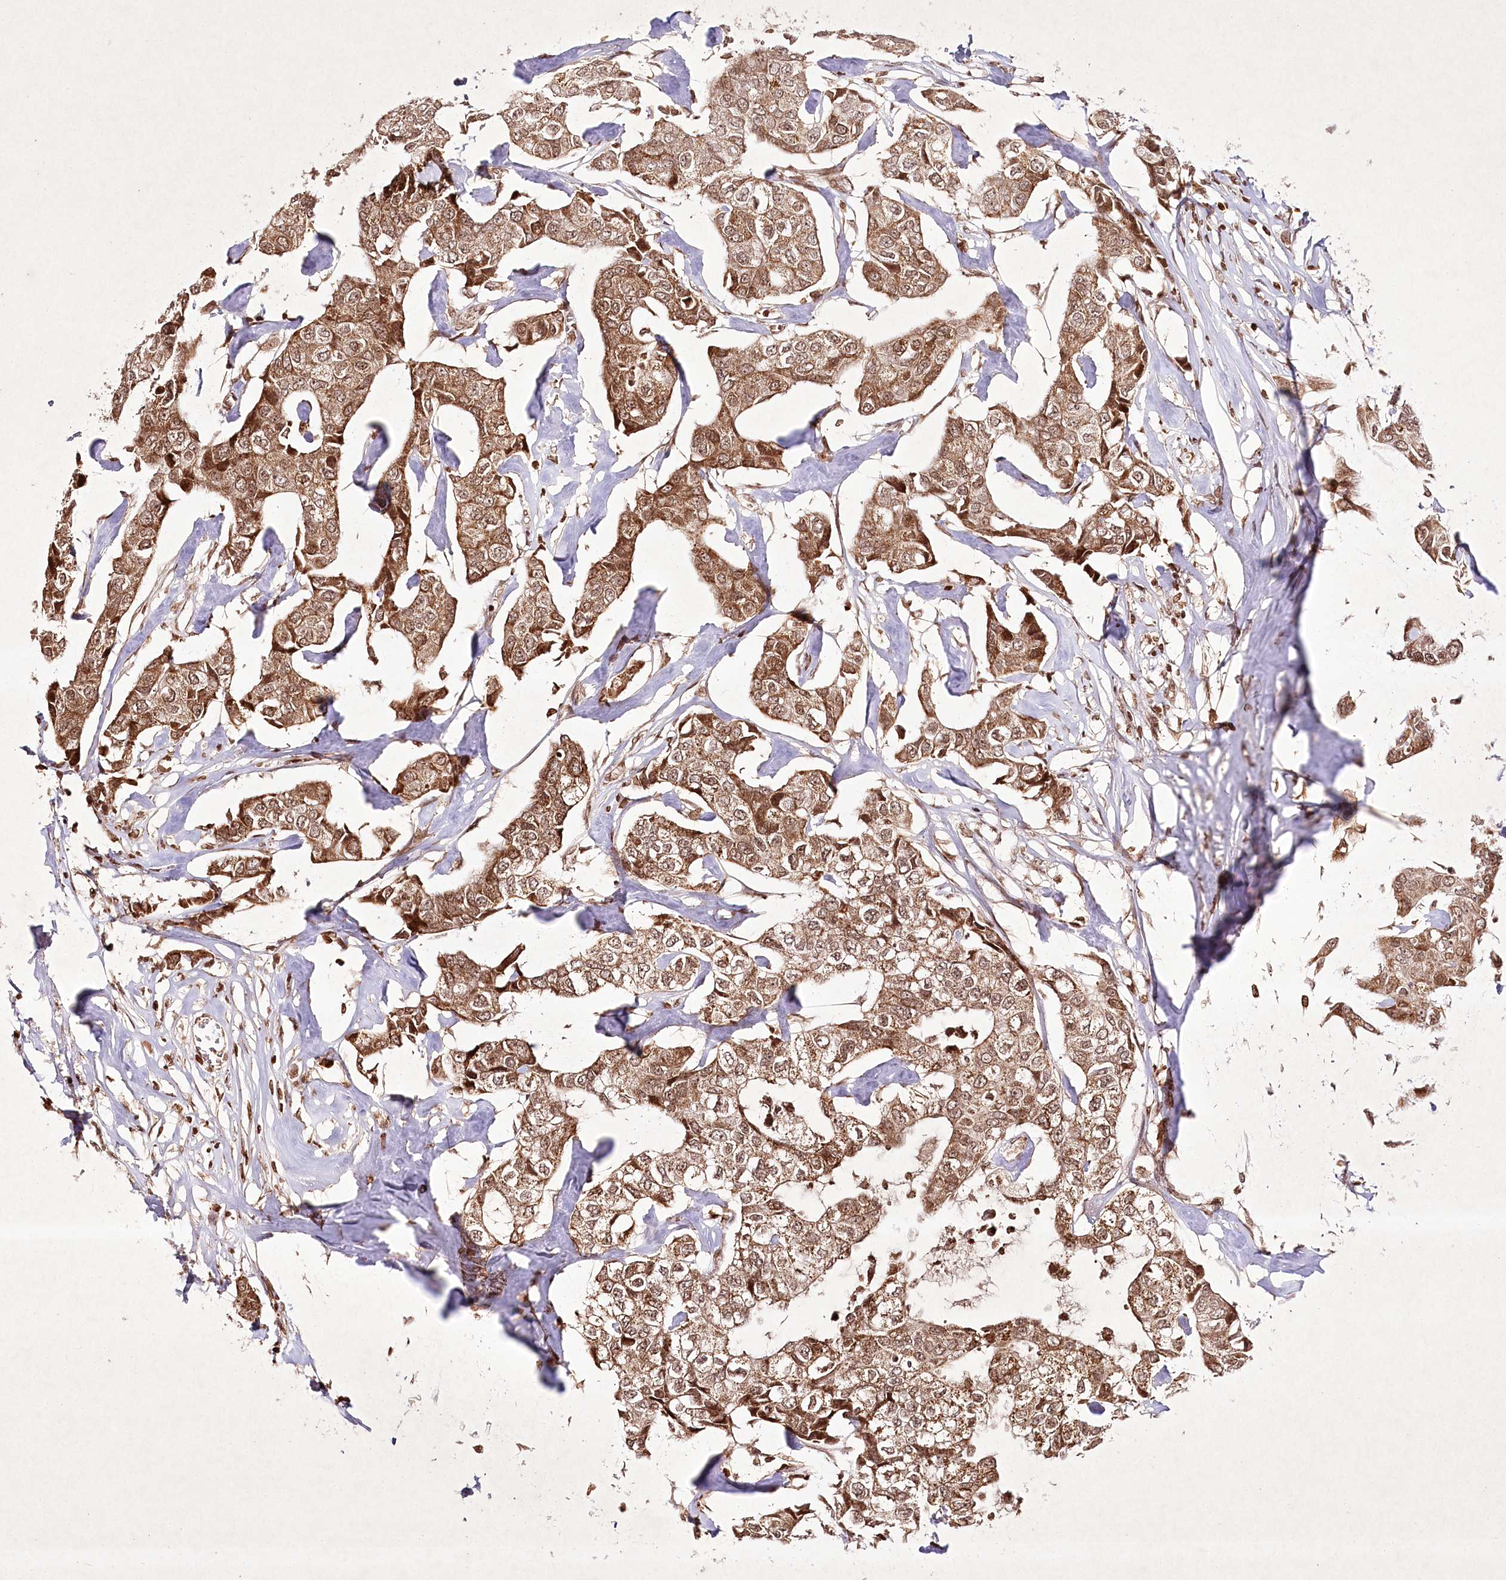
{"staining": {"intensity": "moderate", "quantity": ">75%", "location": "cytoplasmic/membranous,nuclear"}, "tissue": "breast cancer", "cell_type": "Tumor cells", "image_type": "cancer", "snomed": [{"axis": "morphology", "description": "Duct carcinoma"}, {"axis": "topography", "description": "Breast"}], "caption": "The micrograph reveals a brown stain indicating the presence of a protein in the cytoplasmic/membranous and nuclear of tumor cells in breast cancer (invasive ductal carcinoma).", "gene": "CARM1", "patient": {"sex": "female", "age": 80}}